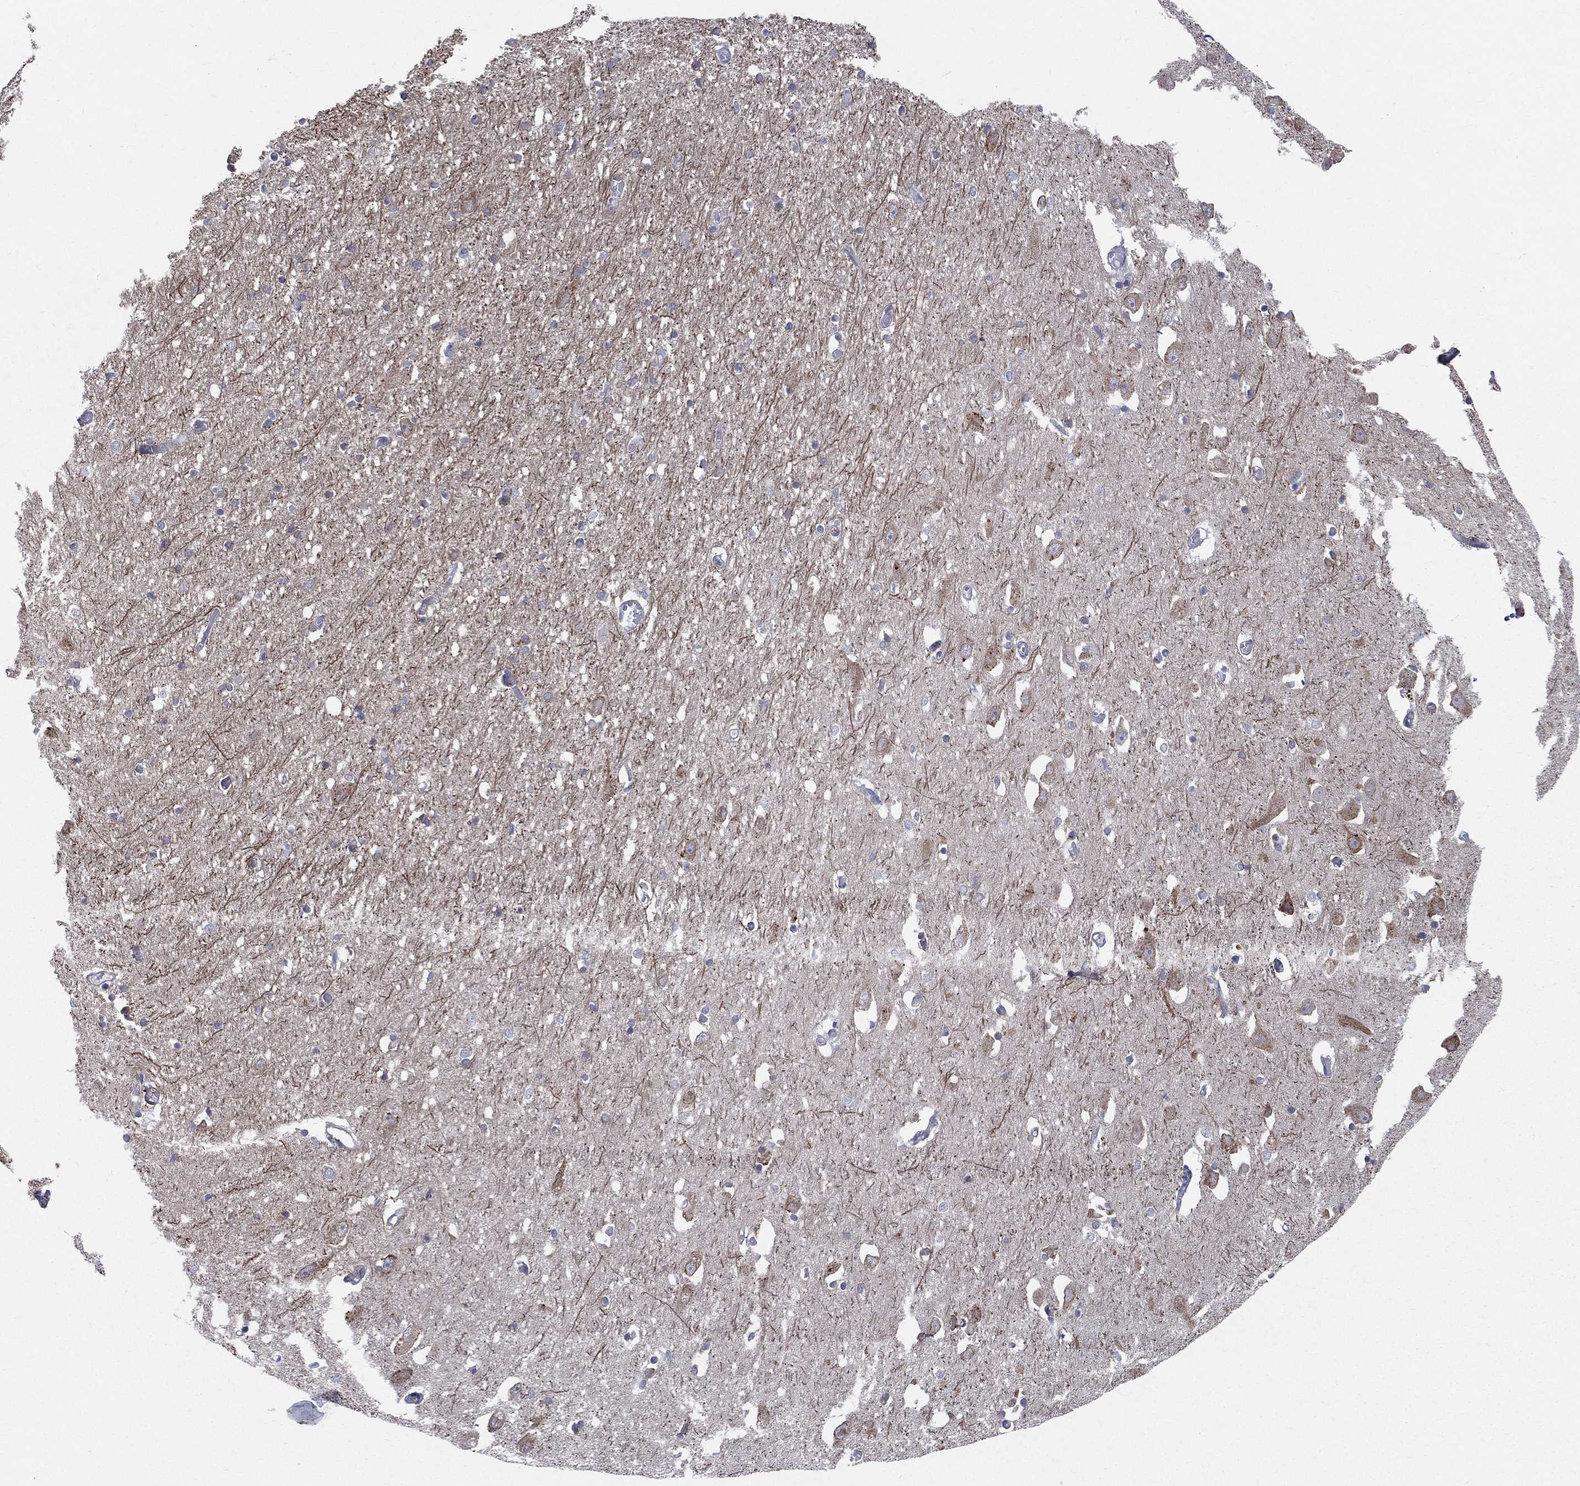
{"staining": {"intensity": "negative", "quantity": "none", "location": "none"}, "tissue": "hippocampus", "cell_type": "Glial cells", "image_type": "normal", "snomed": [{"axis": "morphology", "description": "Normal tissue, NOS"}, {"axis": "topography", "description": "Lateral ventricle wall"}, {"axis": "topography", "description": "Hippocampus"}], "caption": "This histopathology image is of benign hippocampus stained with immunohistochemistry (IHC) to label a protein in brown with the nuclei are counter-stained blue. There is no positivity in glial cells. (Brightfield microscopy of DAB (3,3'-diaminobenzidine) immunohistochemistry (IHC) at high magnification).", "gene": "CCDC159", "patient": {"sex": "female", "age": 63}}